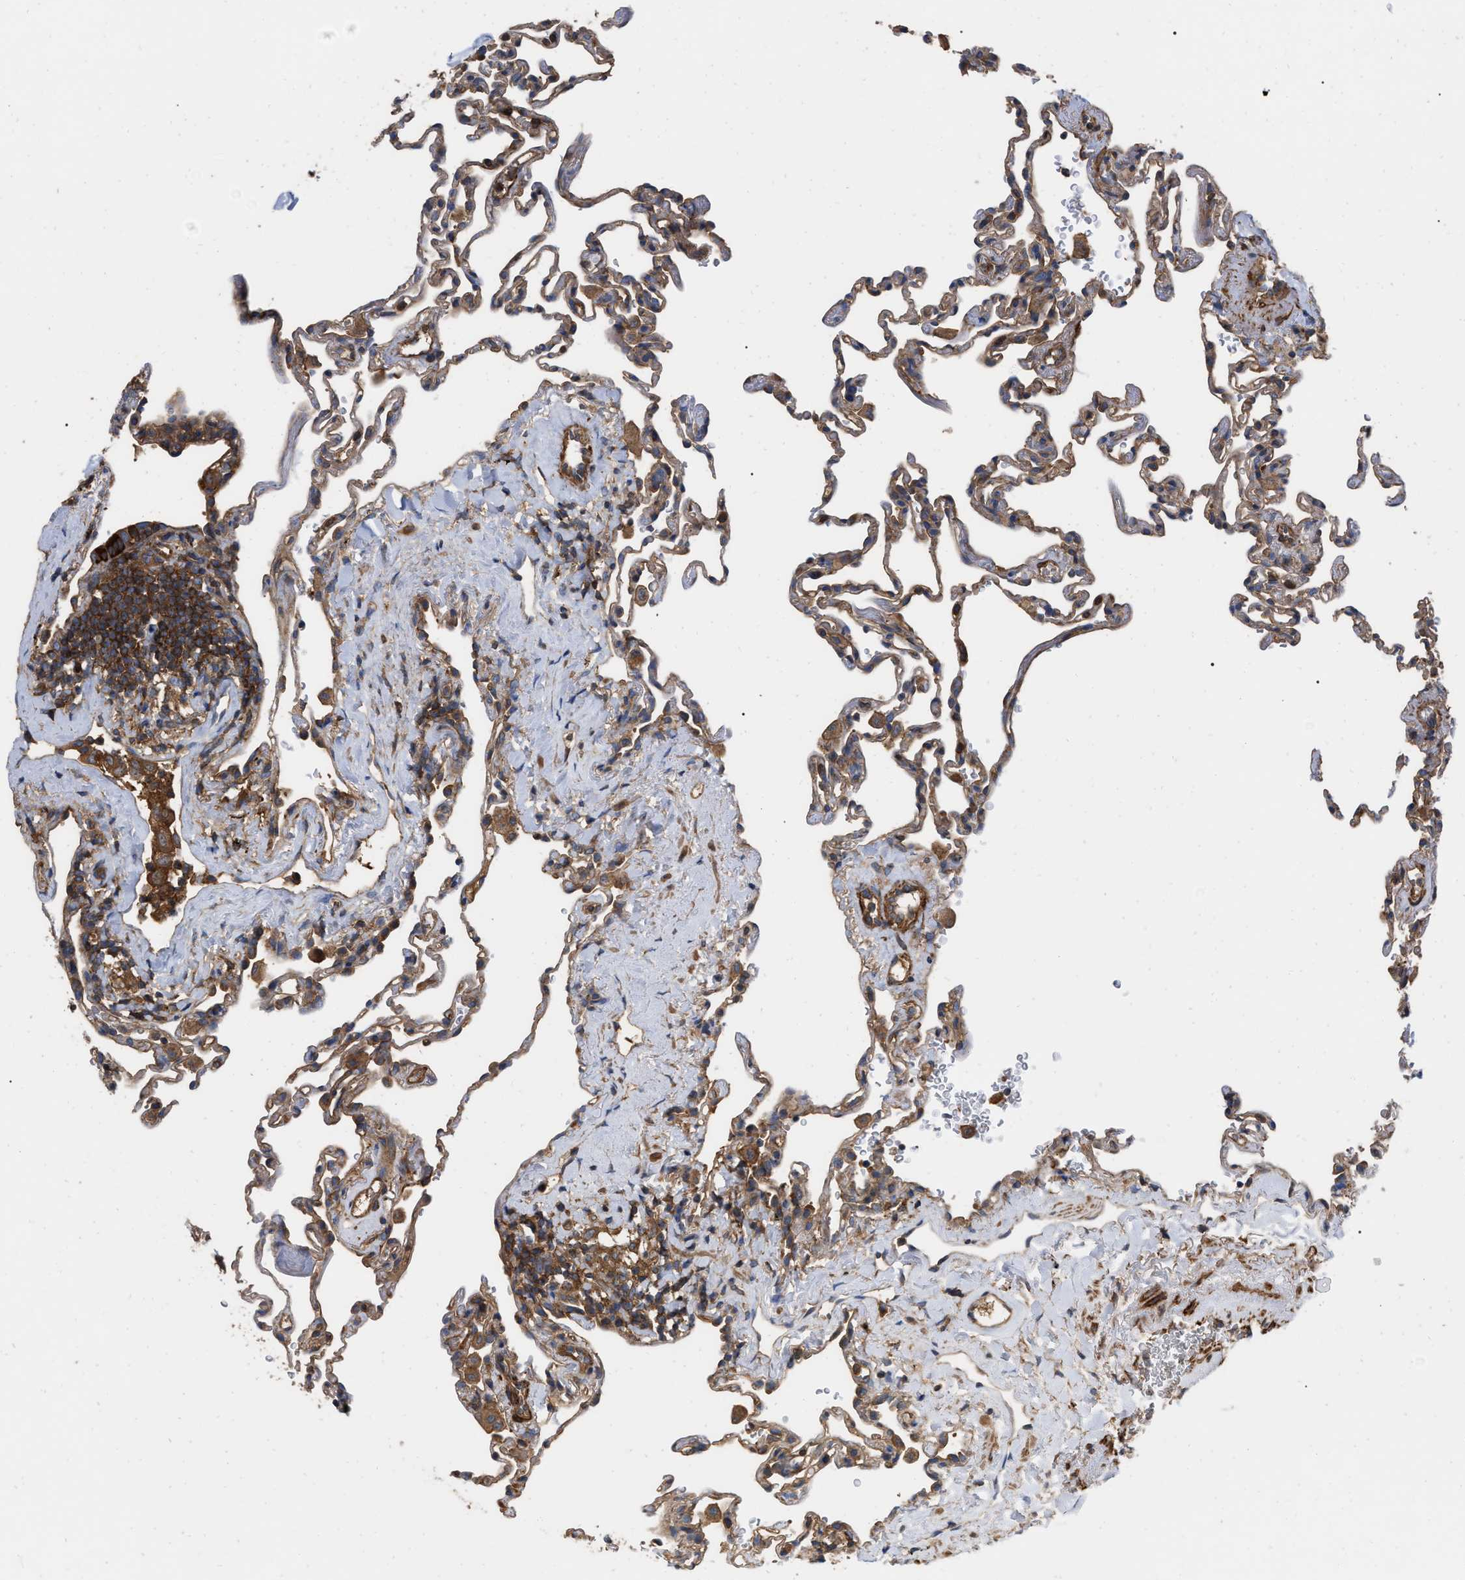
{"staining": {"intensity": "weak", "quantity": "25%-75%", "location": "cytoplasmic/membranous"}, "tissue": "lung", "cell_type": "Alveolar cells", "image_type": "normal", "snomed": [{"axis": "morphology", "description": "Normal tissue, NOS"}, {"axis": "topography", "description": "Lung"}], "caption": "Immunohistochemical staining of benign lung demonstrates 25%-75% levels of weak cytoplasmic/membranous protein positivity in about 25%-75% of alveolar cells.", "gene": "RABEP1", "patient": {"sex": "male", "age": 59}}